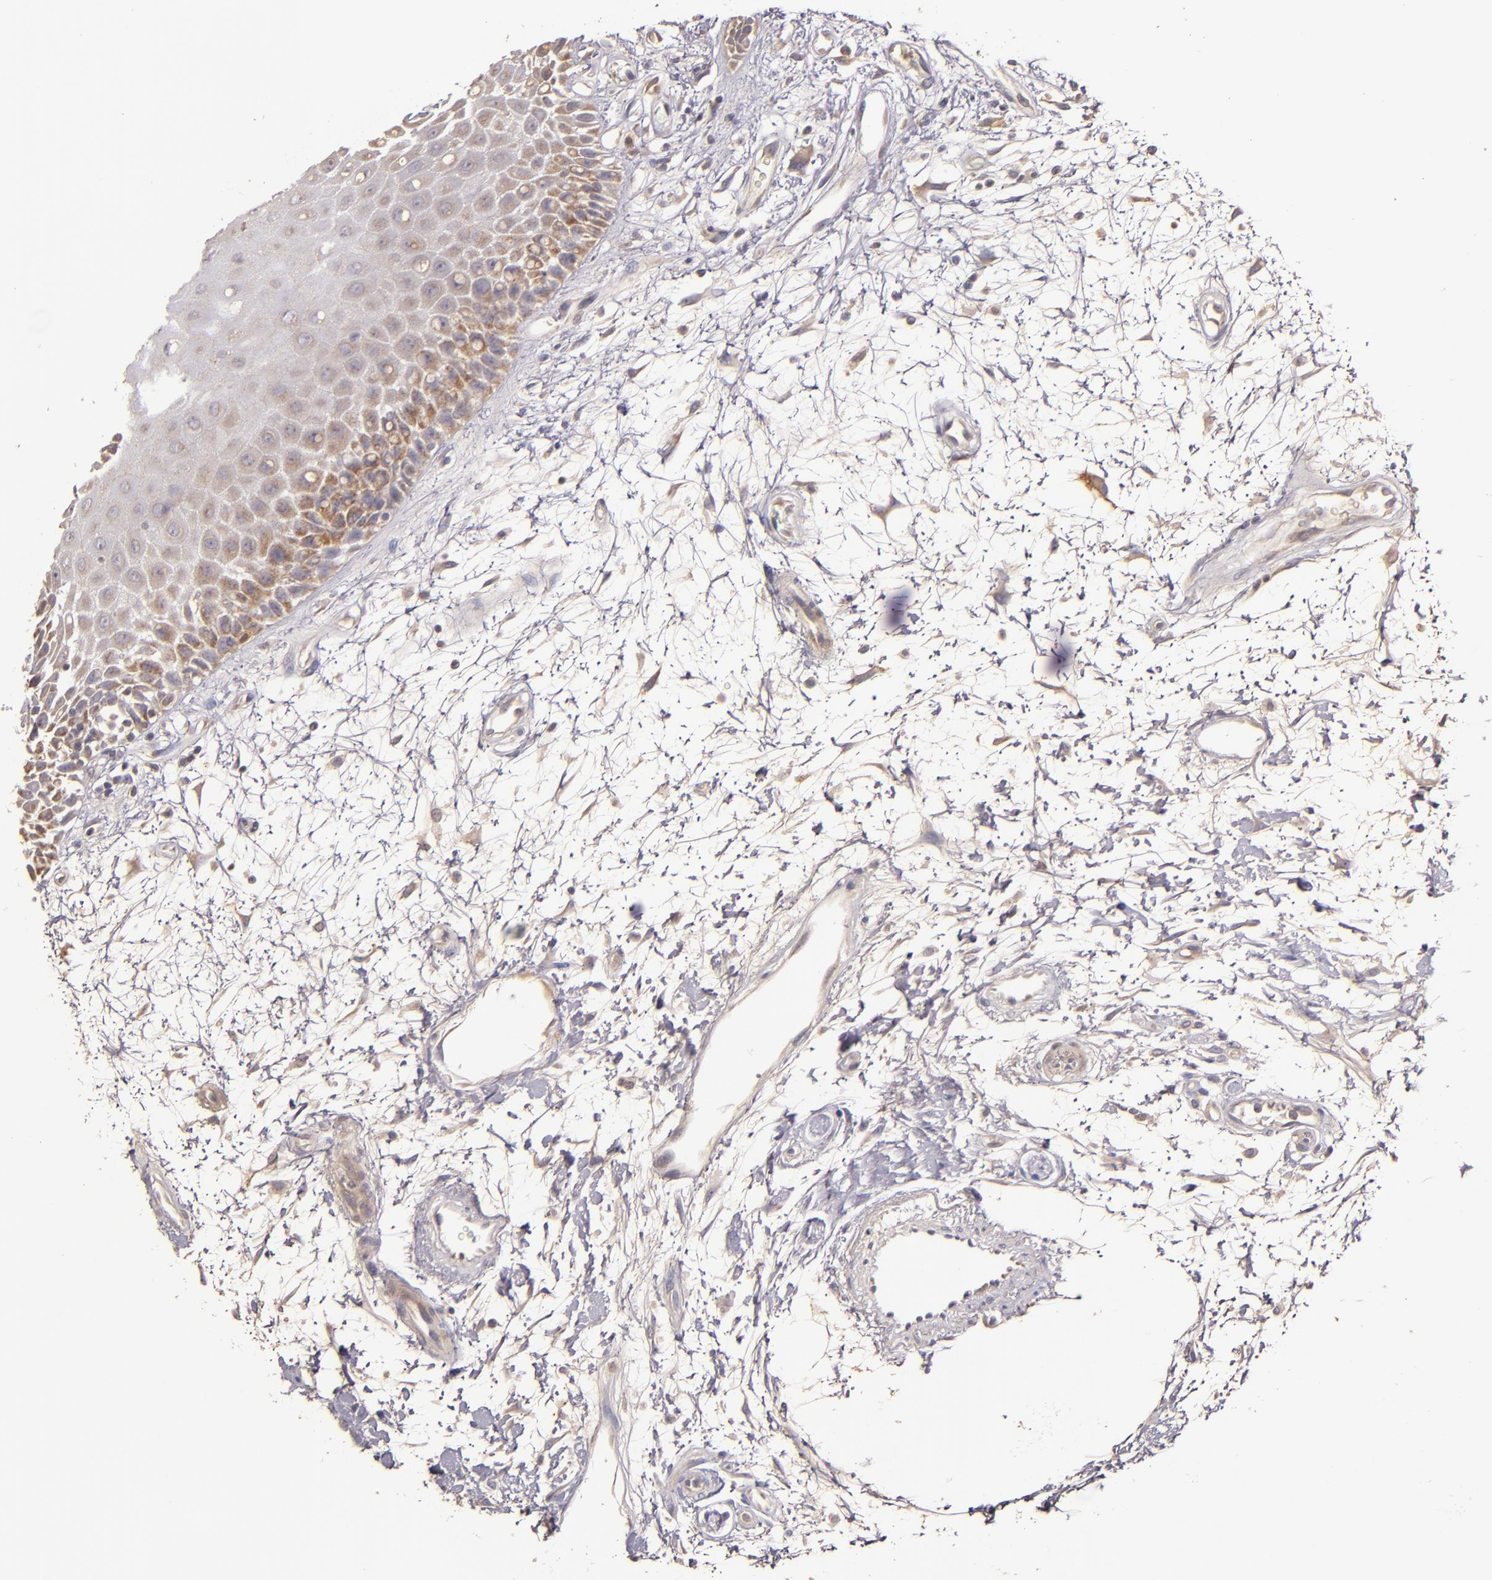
{"staining": {"intensity": "weak", "quantity": "<25%", "location": "cytoplasmic/membranous"}, "tissue": "oral mucosa", "cell_type": "Squamous epithelial cells", "image_type": "normal", "snomed": [{"axis": "morphology", "description": "Normal tissue, NOS"}, {"axis": "morphology", "description": "Squamous cell carcinoma, NOS"}, {"axis": "topography", "description": "Skeletal muscle"}, {"axis": "topography", "description": "Oral tissue"}, {"axis": "topography", "description": "Head-Neck"}], "caption": "A photomicrograph of oral mucosa stained for a protein reveals no brown staining in squamous epithelial cells. Nuclei are stained in blue.", "gene": "ABL1", "patient": {"sex": "female", "age": 84}}